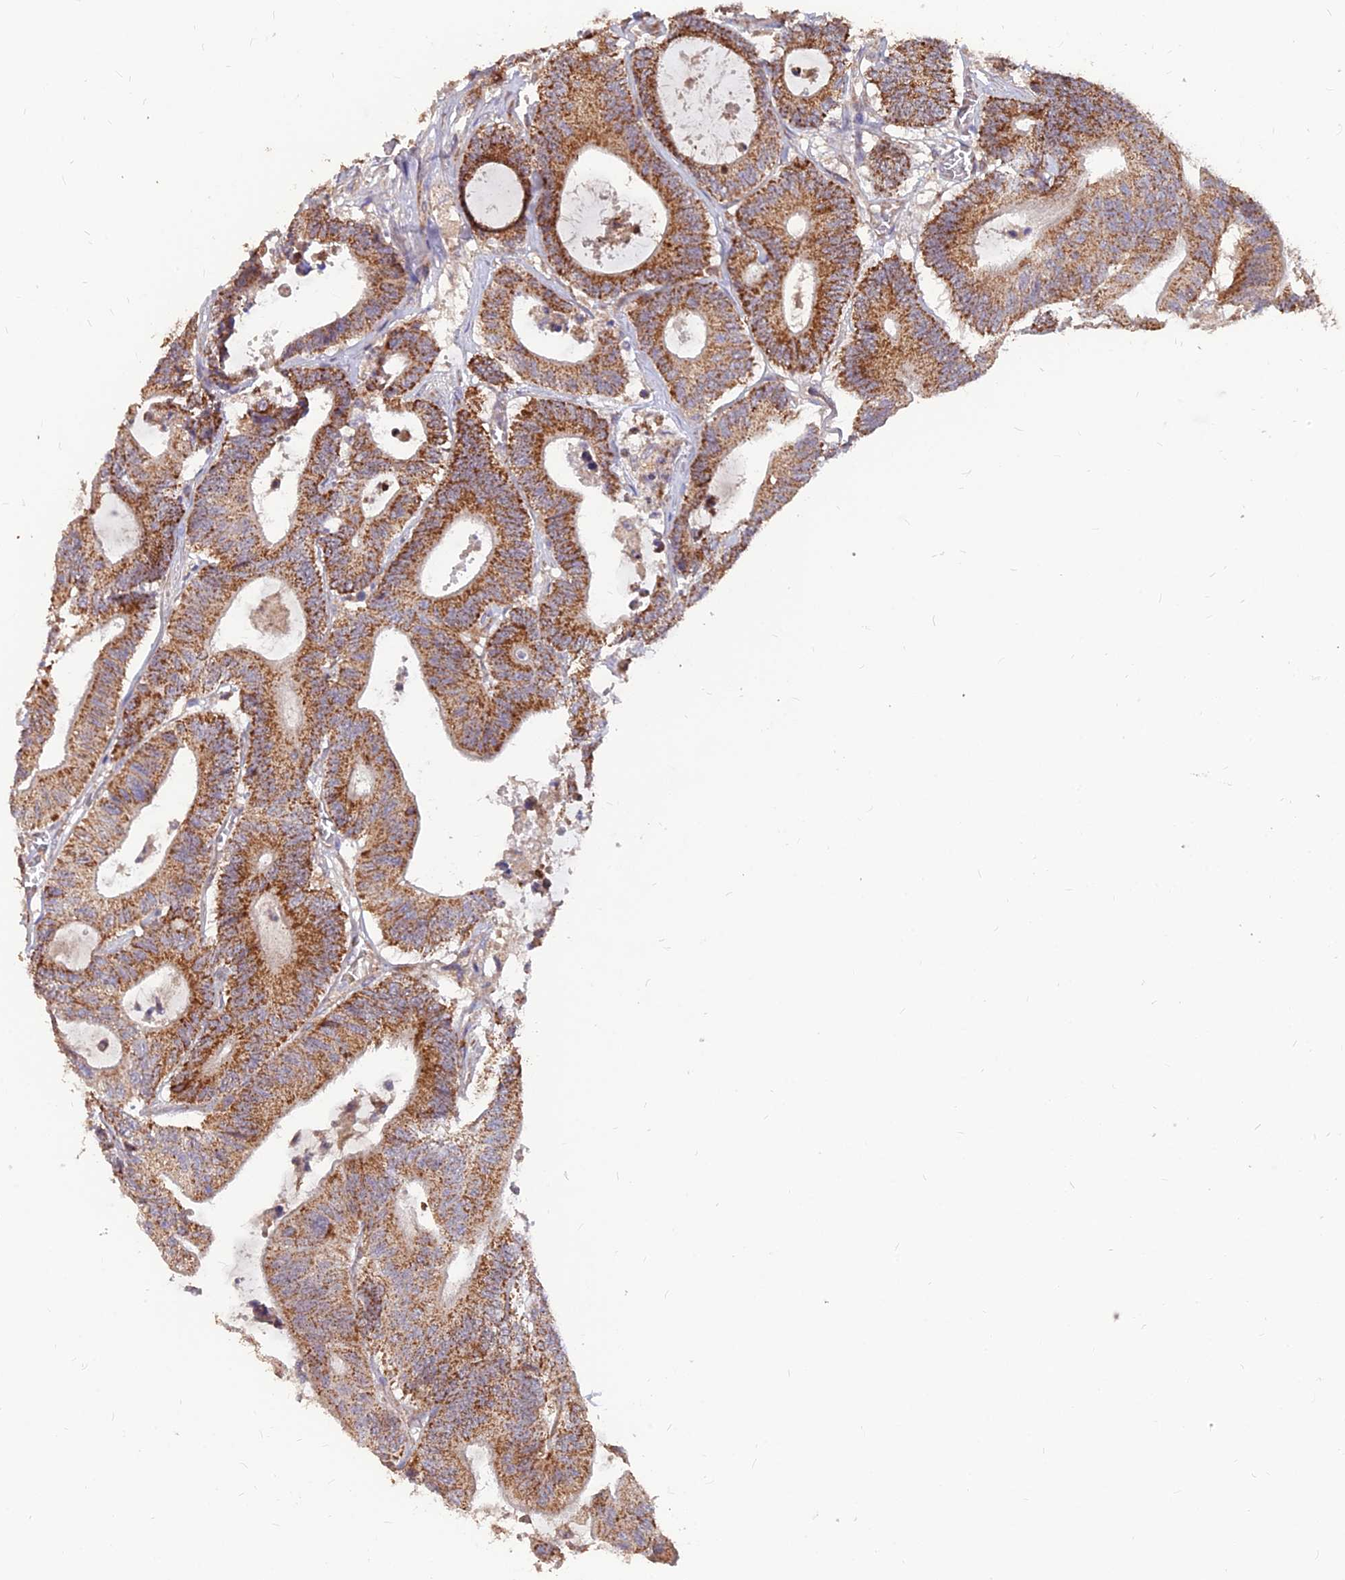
{"staining": {"intensity": "moderate", "quantity": ">75%", "location": "cytoplasmic/membranous"}, "tissue": "colorectal cancer", "cell_type": "Tumor cells", "image_type": "cancer", "snomed": [{"axis": "morphology", "description": "Adenocarcinoma, NOS"}, {"axis": "topography", "description": "Colon"}], "caption": "Immunohistochemistry (IHC) (DAB (3,3'-diaminobenzidine)) staining of colorectal adenocarcinoma exhibits moderate cytoplasmic/membranous protein expression in about >75% of tumor cells. (Stains: DAB (3,3'-diaminobenzidine) in brown, nuclei in blue, Microscopy: brightfield microscopy at high magnification).", "gene": "IFT22", "patient": {"sex": "female", "age": 84}}